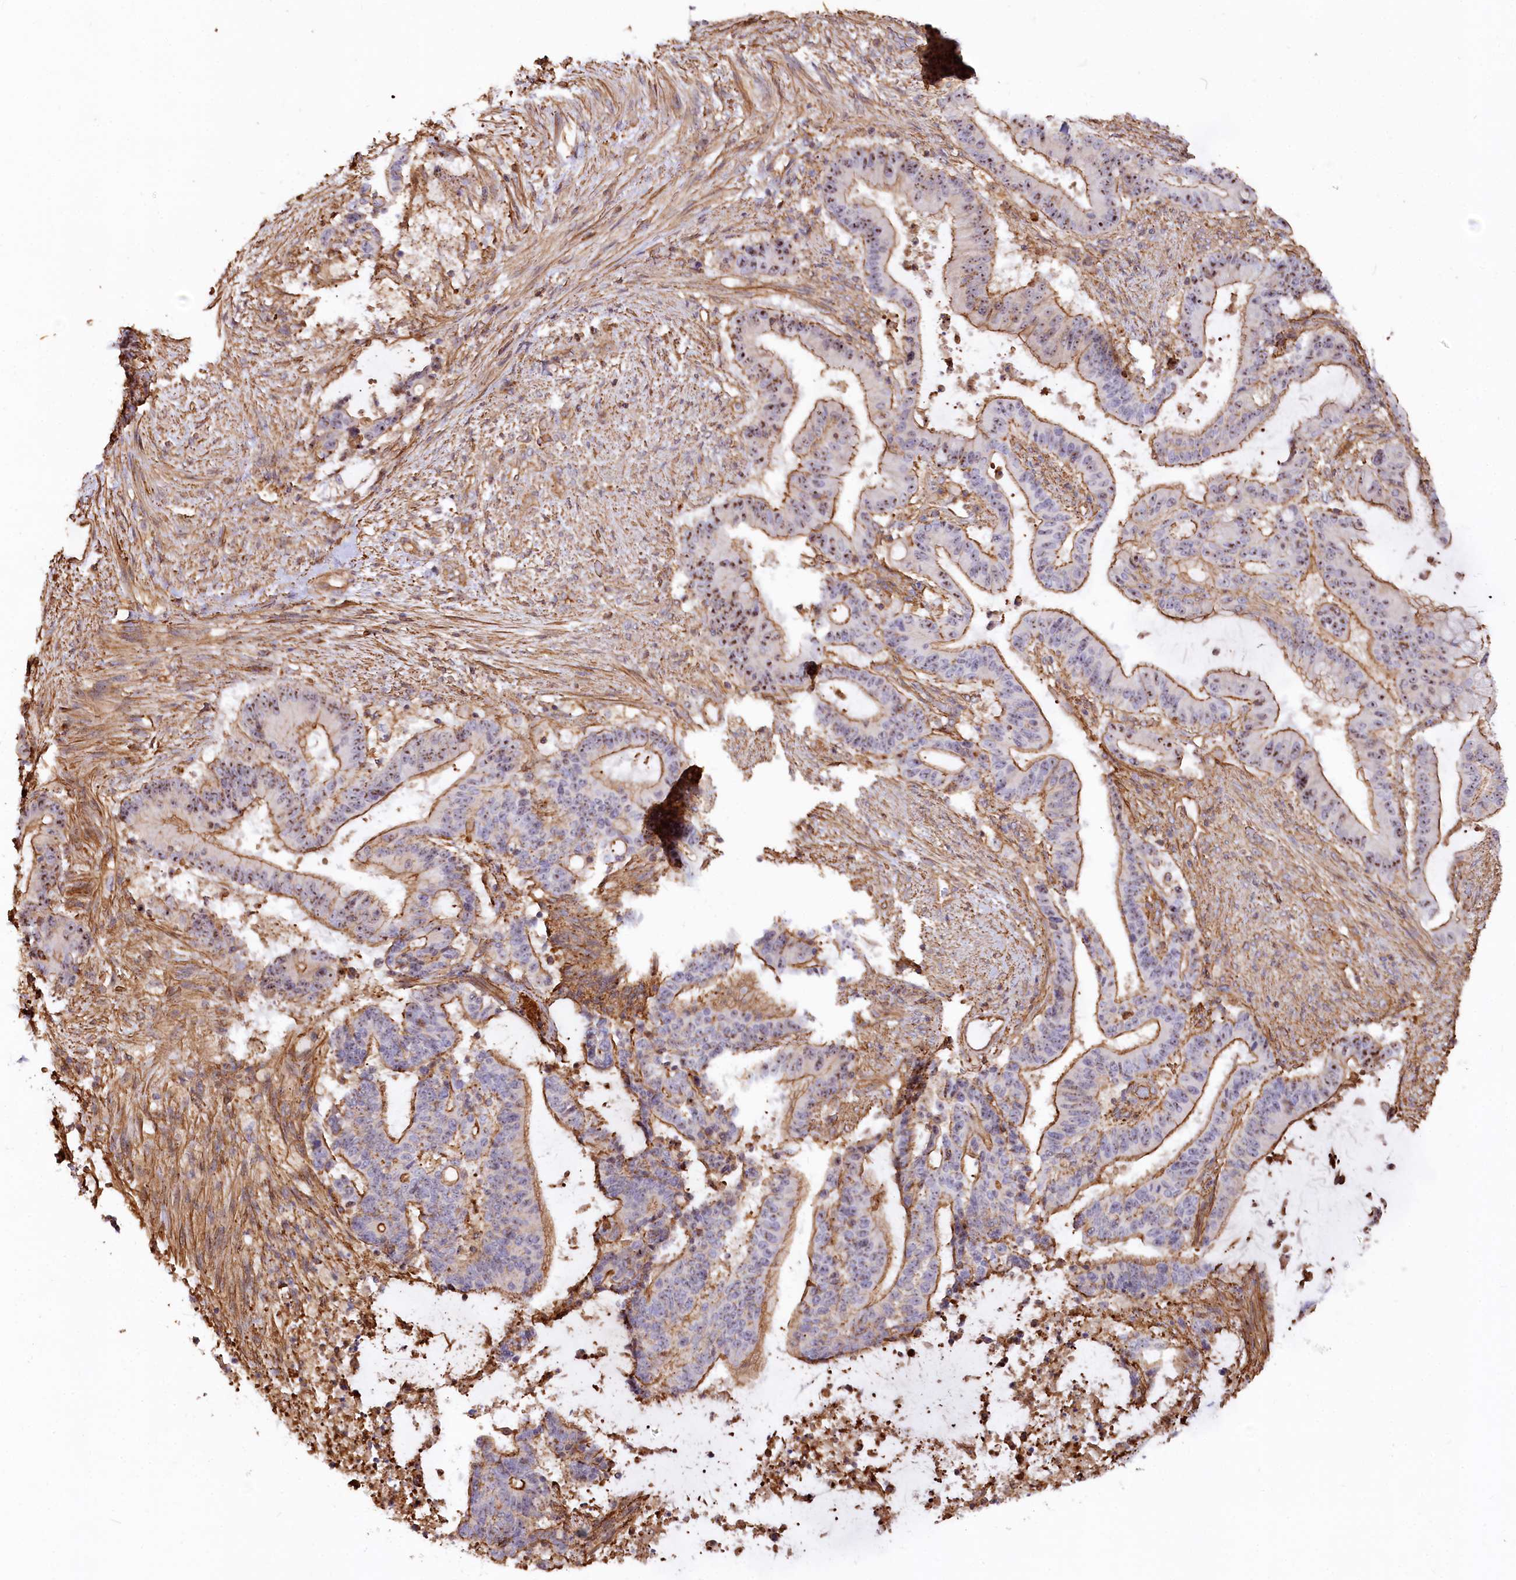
{"staining": {"intensity": "moderate", "quantity": "25%-75%", "location": "cytoplasmic/membranous,nuclear"}, "tissue": "liver cancer", "cell_type": "Tumor cells", "image_type": "cancer", "snomed": [{"axis": "morphology", "description": "Normal tissue, NOS"}, {"axis": "morphology", "description": "Cholangiocarcinoma"}, {"axis": "topography", "description": "Liver"}, {"axis": "topography", "description": "Peripheral nerve tissue"}], "caption": "Immunohistochemistry (DAB (3,3'-diaminobenzidine)) staining of liver cholangiocarcinoma reveals moderate cytoplasmic/membranous and nuclear protein staining in about 25%-75% of tumor cells.", "gene": "WDR36", "patient": {"sex": "female", "age": 73}}